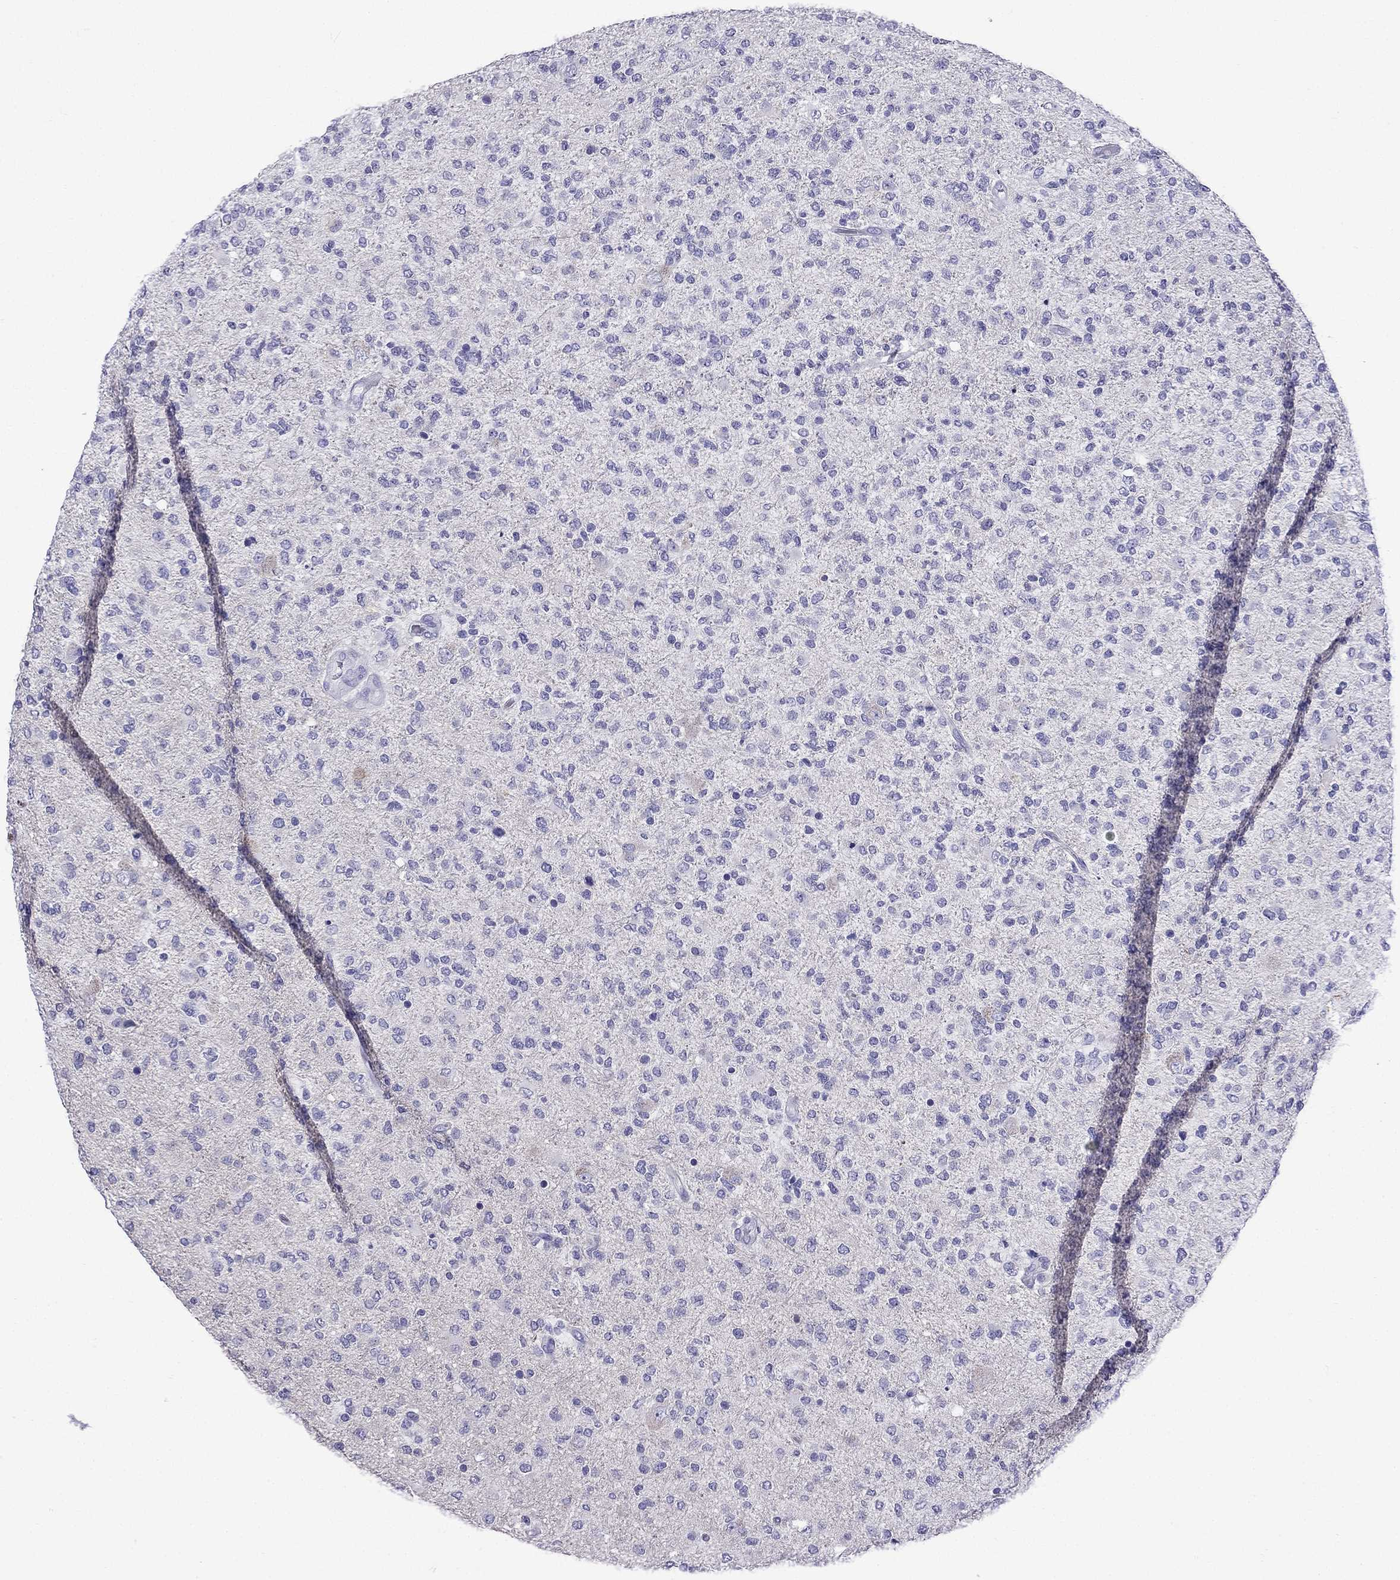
{"staining": {"intensity": "negative", "quantity": "none", "location": "none"}, "tissue": "glioma", "cell_type": "Tumor cells", "image_type": "cancer", "snomed": [{"axis": "morphology", "description": "Glioma, malignant, High grade"}, {"axis": "topography", "description": "Cerebral cortex"}], "caption": "Immunohistochemistry image of human glioma stained for a protein (brown), which demonstrates no staining in tumor cells. (DAB (3,3'-diaminobenzidine) immunohistochemistry (IHC) with hematoxylin counter stain).", "gene": "ERC2", "patient": {"sex": "male", "age": 70}}